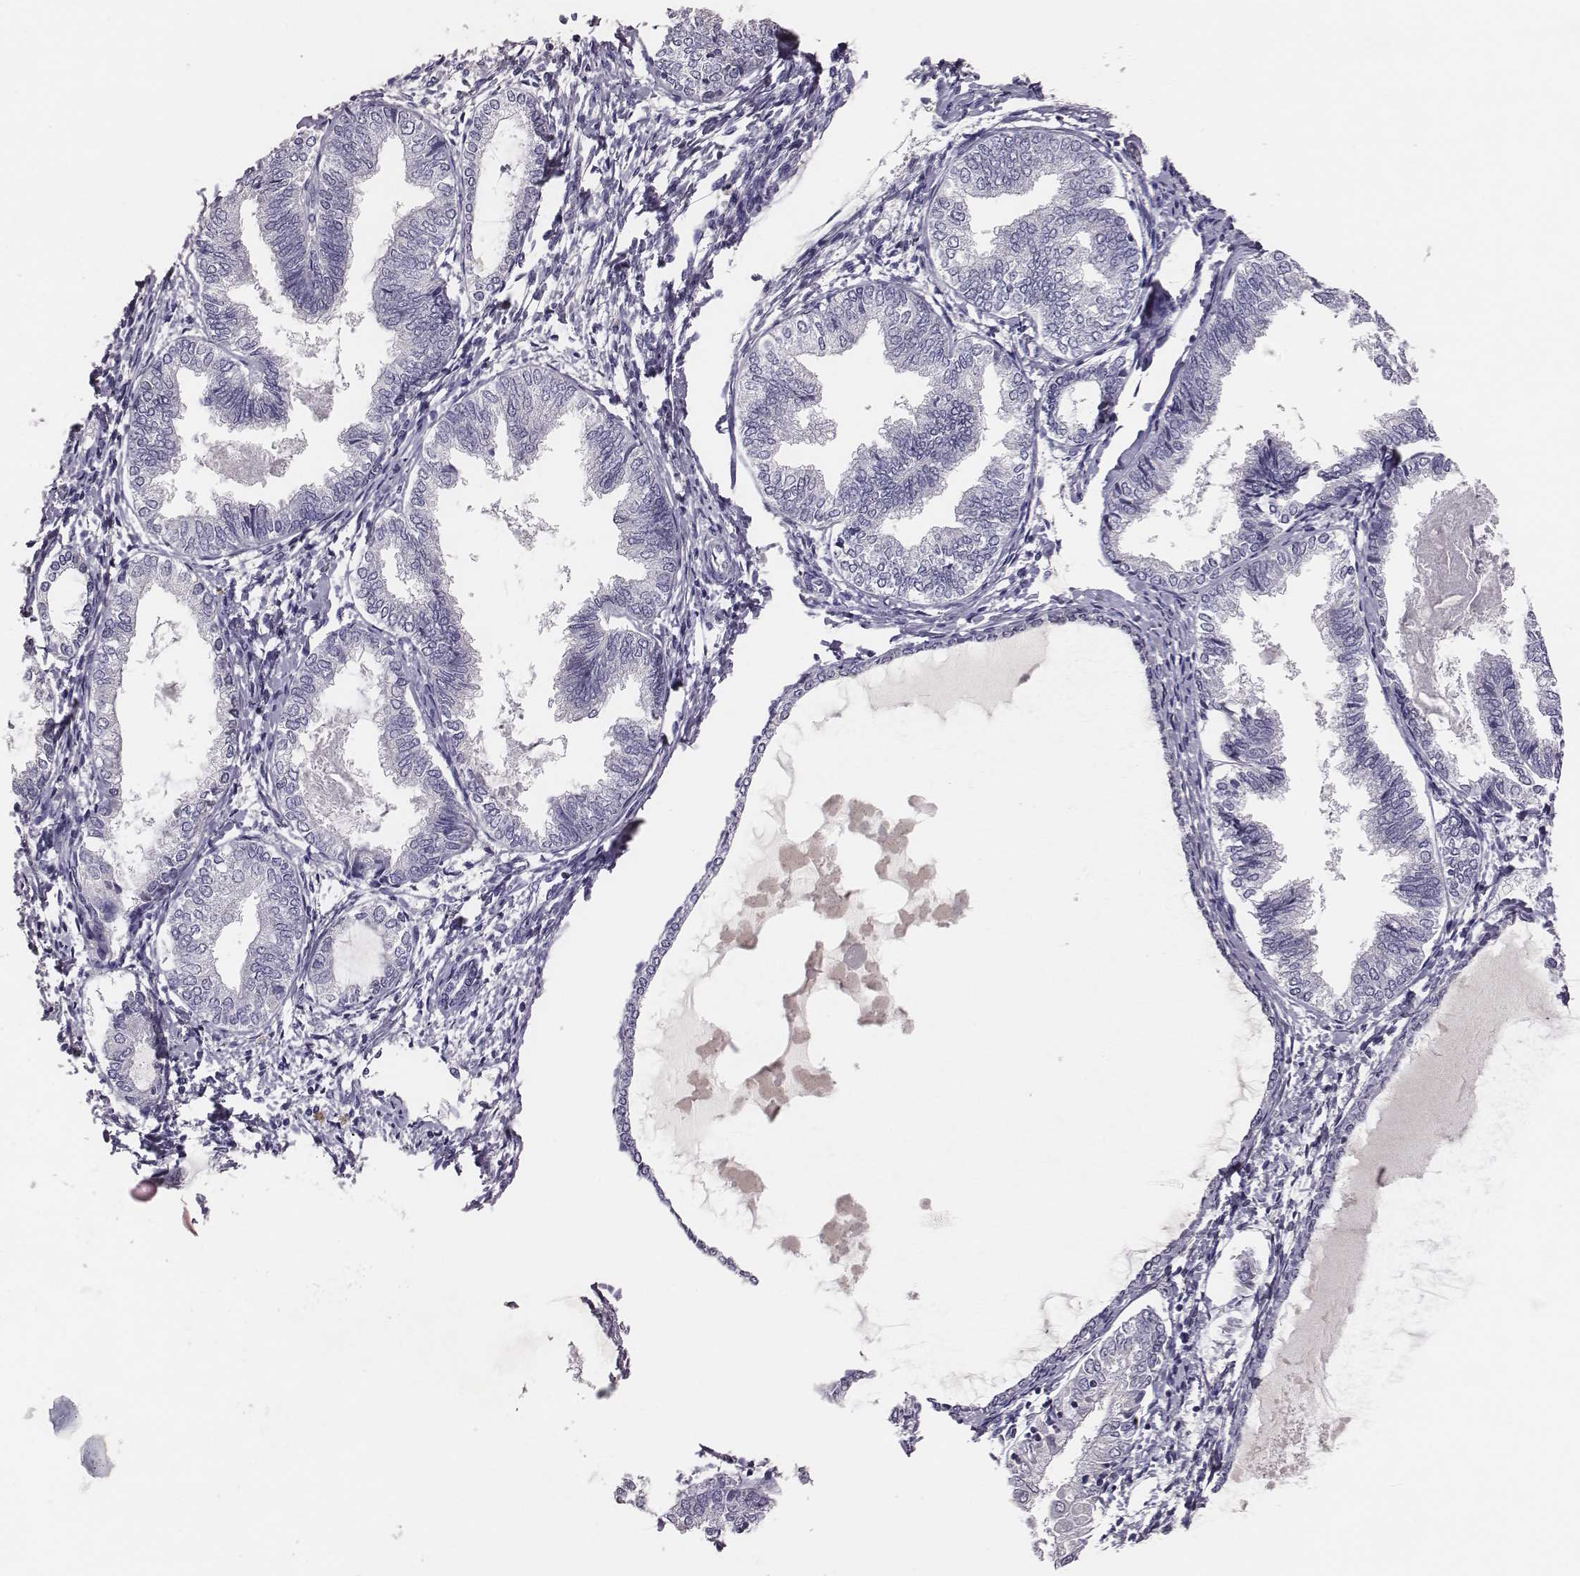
{"staining": {"intensity": "negative", "quantity": "none", "location": "none"}, "tissue": "endometrial cancer", "cell_type": "Tumor cells", "image_type": "cancer", "snomed": [{"axis": "morphology", "description": "Adenocarcinoma, NOS"}, {"axis": "topography", "description": "Endometrium"}], "caption": "Endometrial cancer was stained to show a protein in brown. There is no significant expression in tumor cells.", "gene": "EN1", "patient": {"sex": "female", "age": 68}}